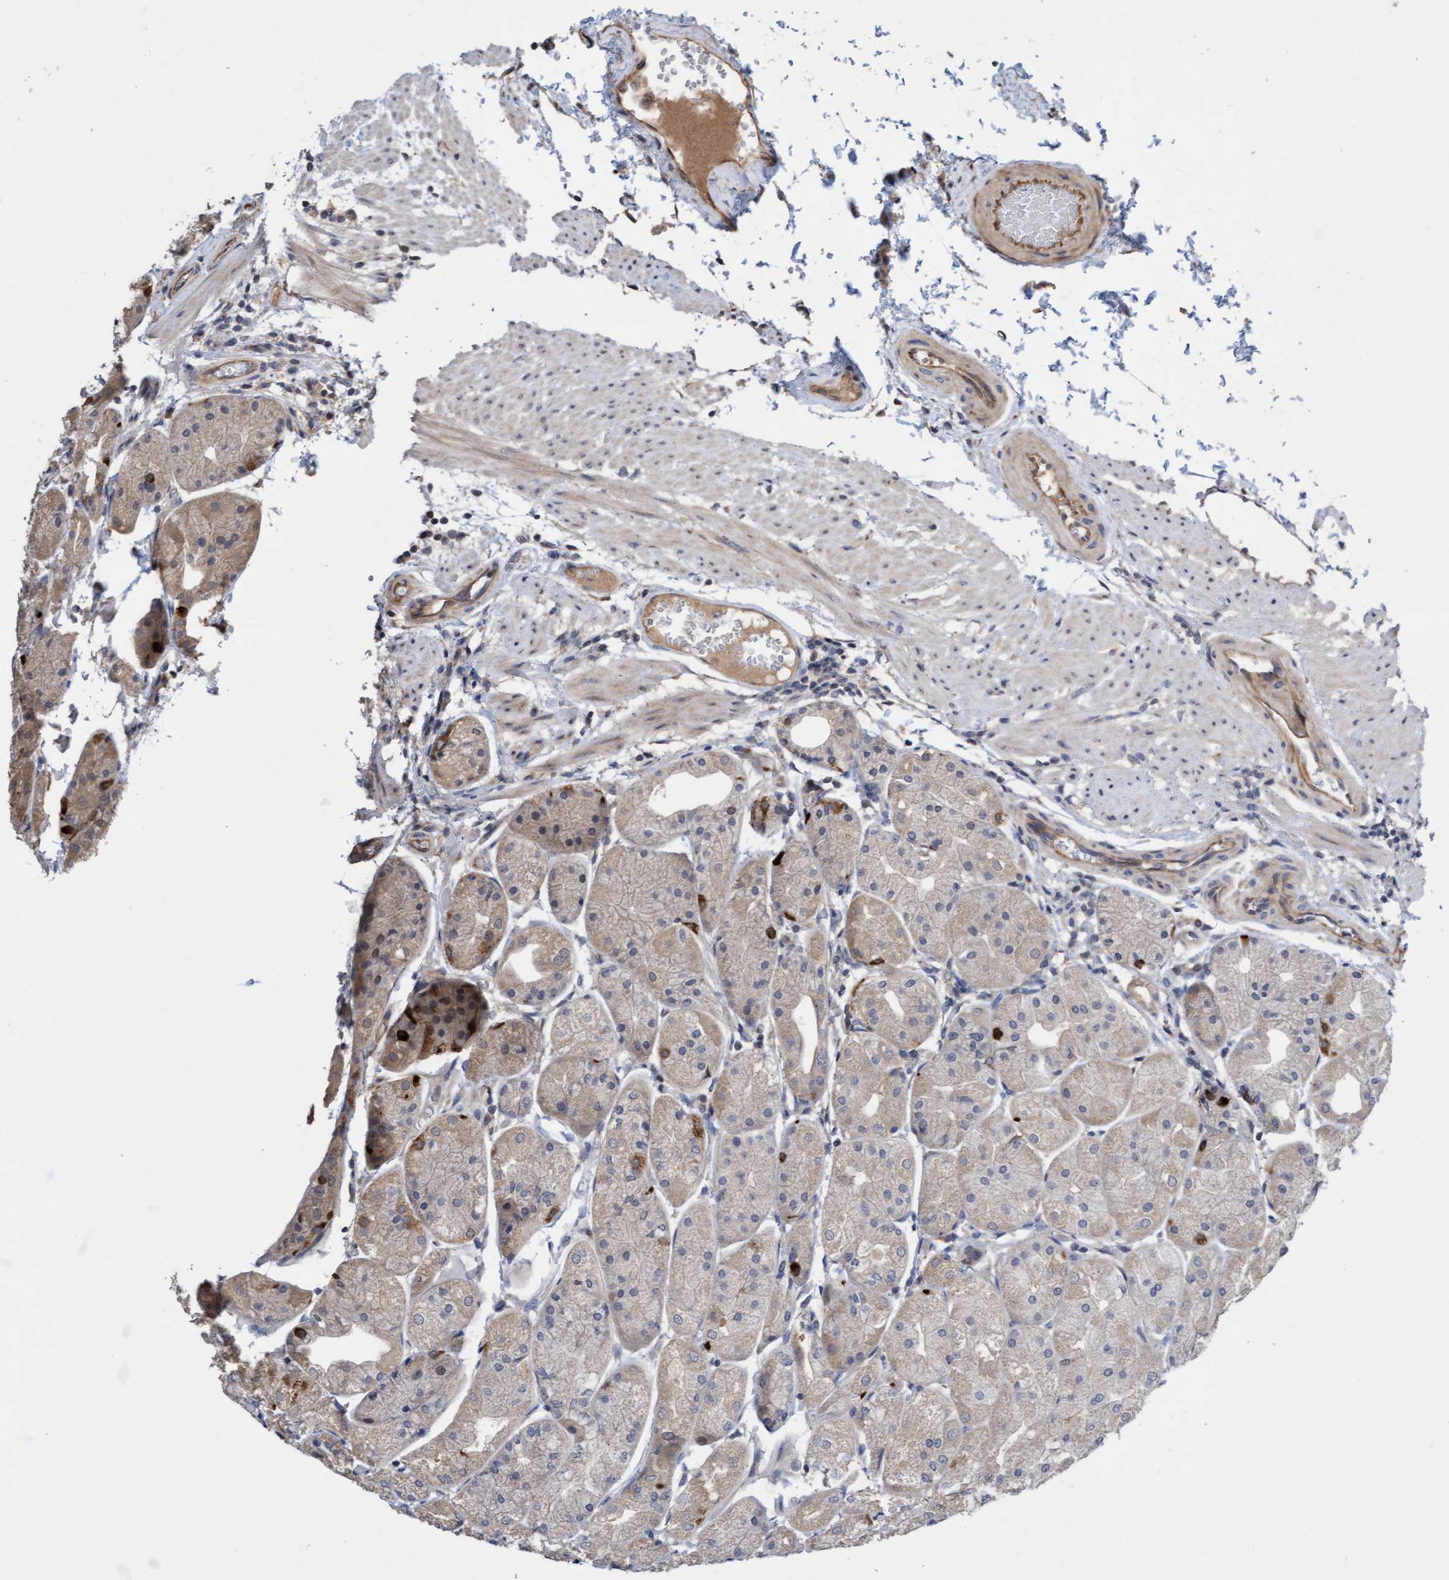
{"staining": {"intensity": "weak", "quantity": "25%-75%", "location": "cytoplasmic/membranous"}, "tissue": "stomach", "cell_type": "Glandular cells", "image_type": "normal", "snomed": [{"axis": "morphology", "description": "Normal tissue, NOS"}, {"axis": "topography", "description": "Stomach, upper"}], "caption": "IHC image of normal stomach stained for a protein (brown), which shows low levels of weak cytoplasmic/membranous positivity in about 25%-75% of glandular cells.", "gene": "ITFG1", "patient": {"sex": "male", "age": 72}}